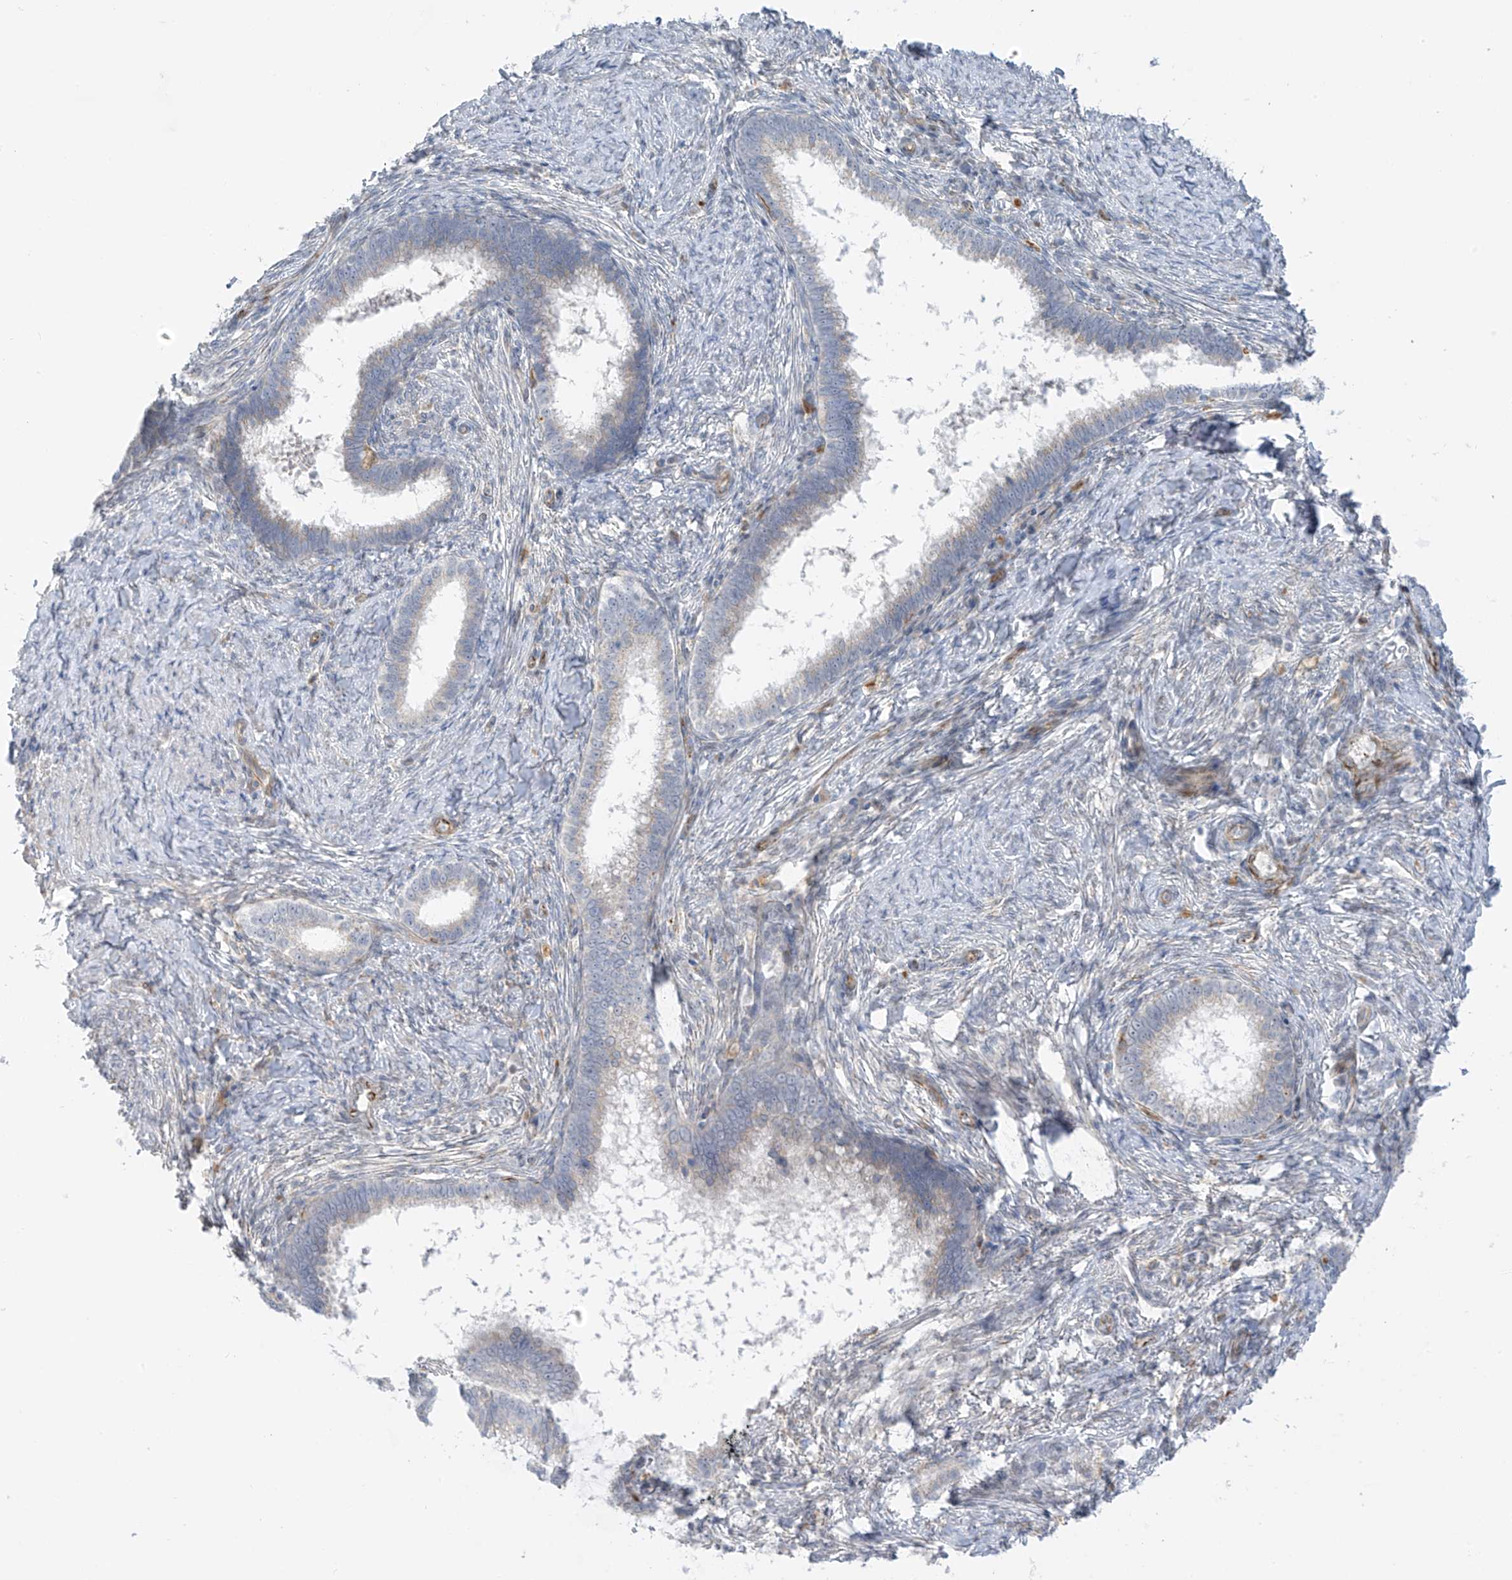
{"staining": {"intensity": "weak", "quantity": "<25%", "location": "cytoplasmic/membranous"}, "tissue": "cervical cancer", "cell_type": "Tumor cells", "image_type": "cancer", "snomed": [{"axis": "morphology", "description": "Adenocarcinoma, NOS"}, {"axis": "topography", "description": "Cervix"}], "caption": "DAB (3,3'-diaminobenzidine) immunohistochemical staining of human adenocarcinoma (cervical) demonstrates no significant staining in tumor cells.", "gene": "HS6ST2", "patient": {"sex": "female", "age": 36}}